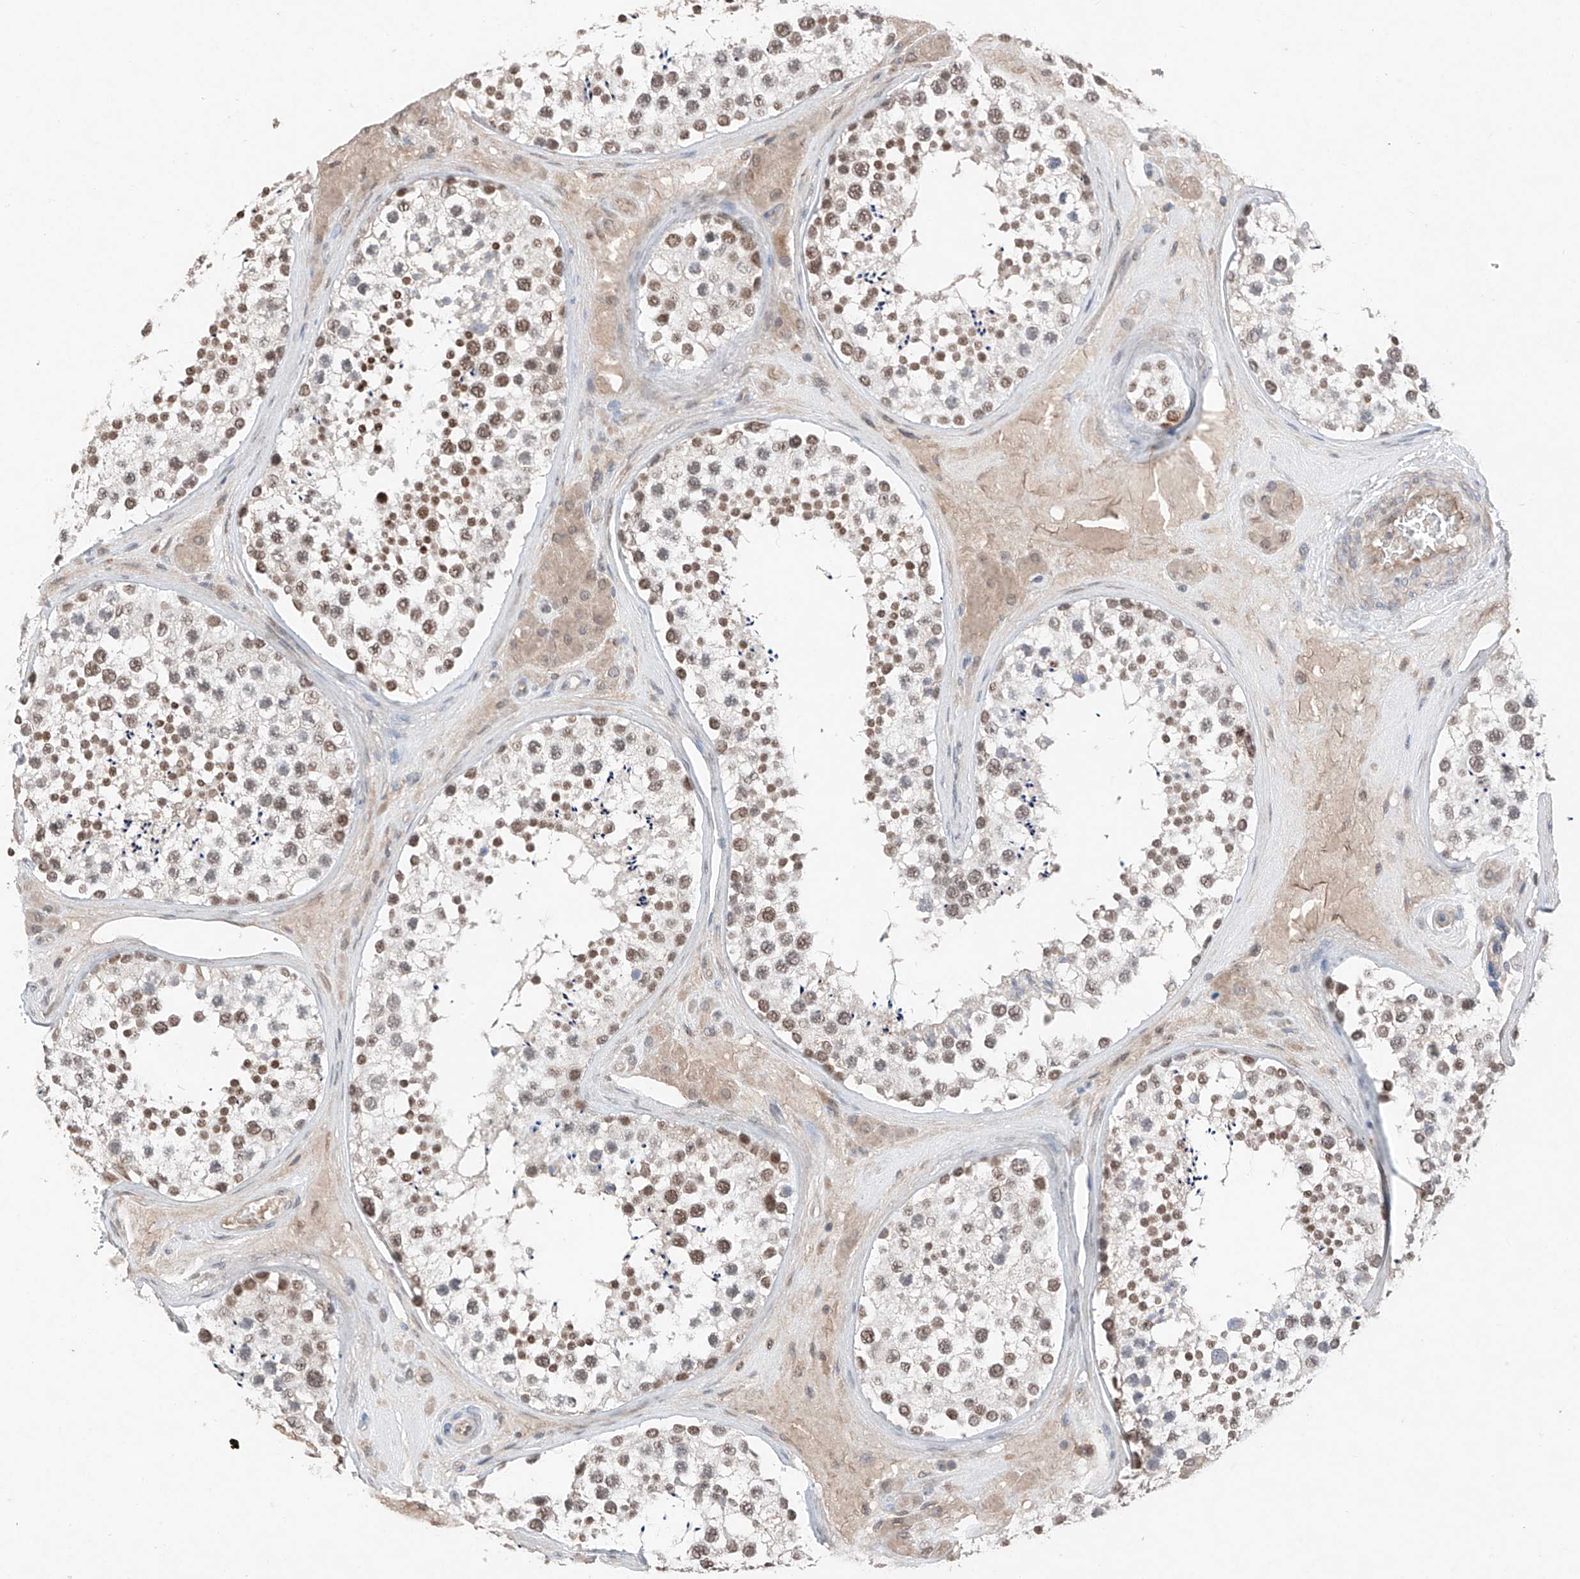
{"staining": {"intensity": "moderate", "quantity": ">75%", "location": "nuclear"}, "tissue": "testis", "cell_type": "Cells in seminiferous ducts", "image_type": "normal", "snomed": [{"axis": "morphology", "description": "Normal tissue, NOS"}, {"axis": "topography", "description": "Testis"}], "caption": "Protein expression analysis of unremarkable testis demonstrates moderate nuclear expression in approximately >75% of cells in seminiferous ducts.", "gene": "TBX4", "patient": {"sex": "male", "age": 46}}